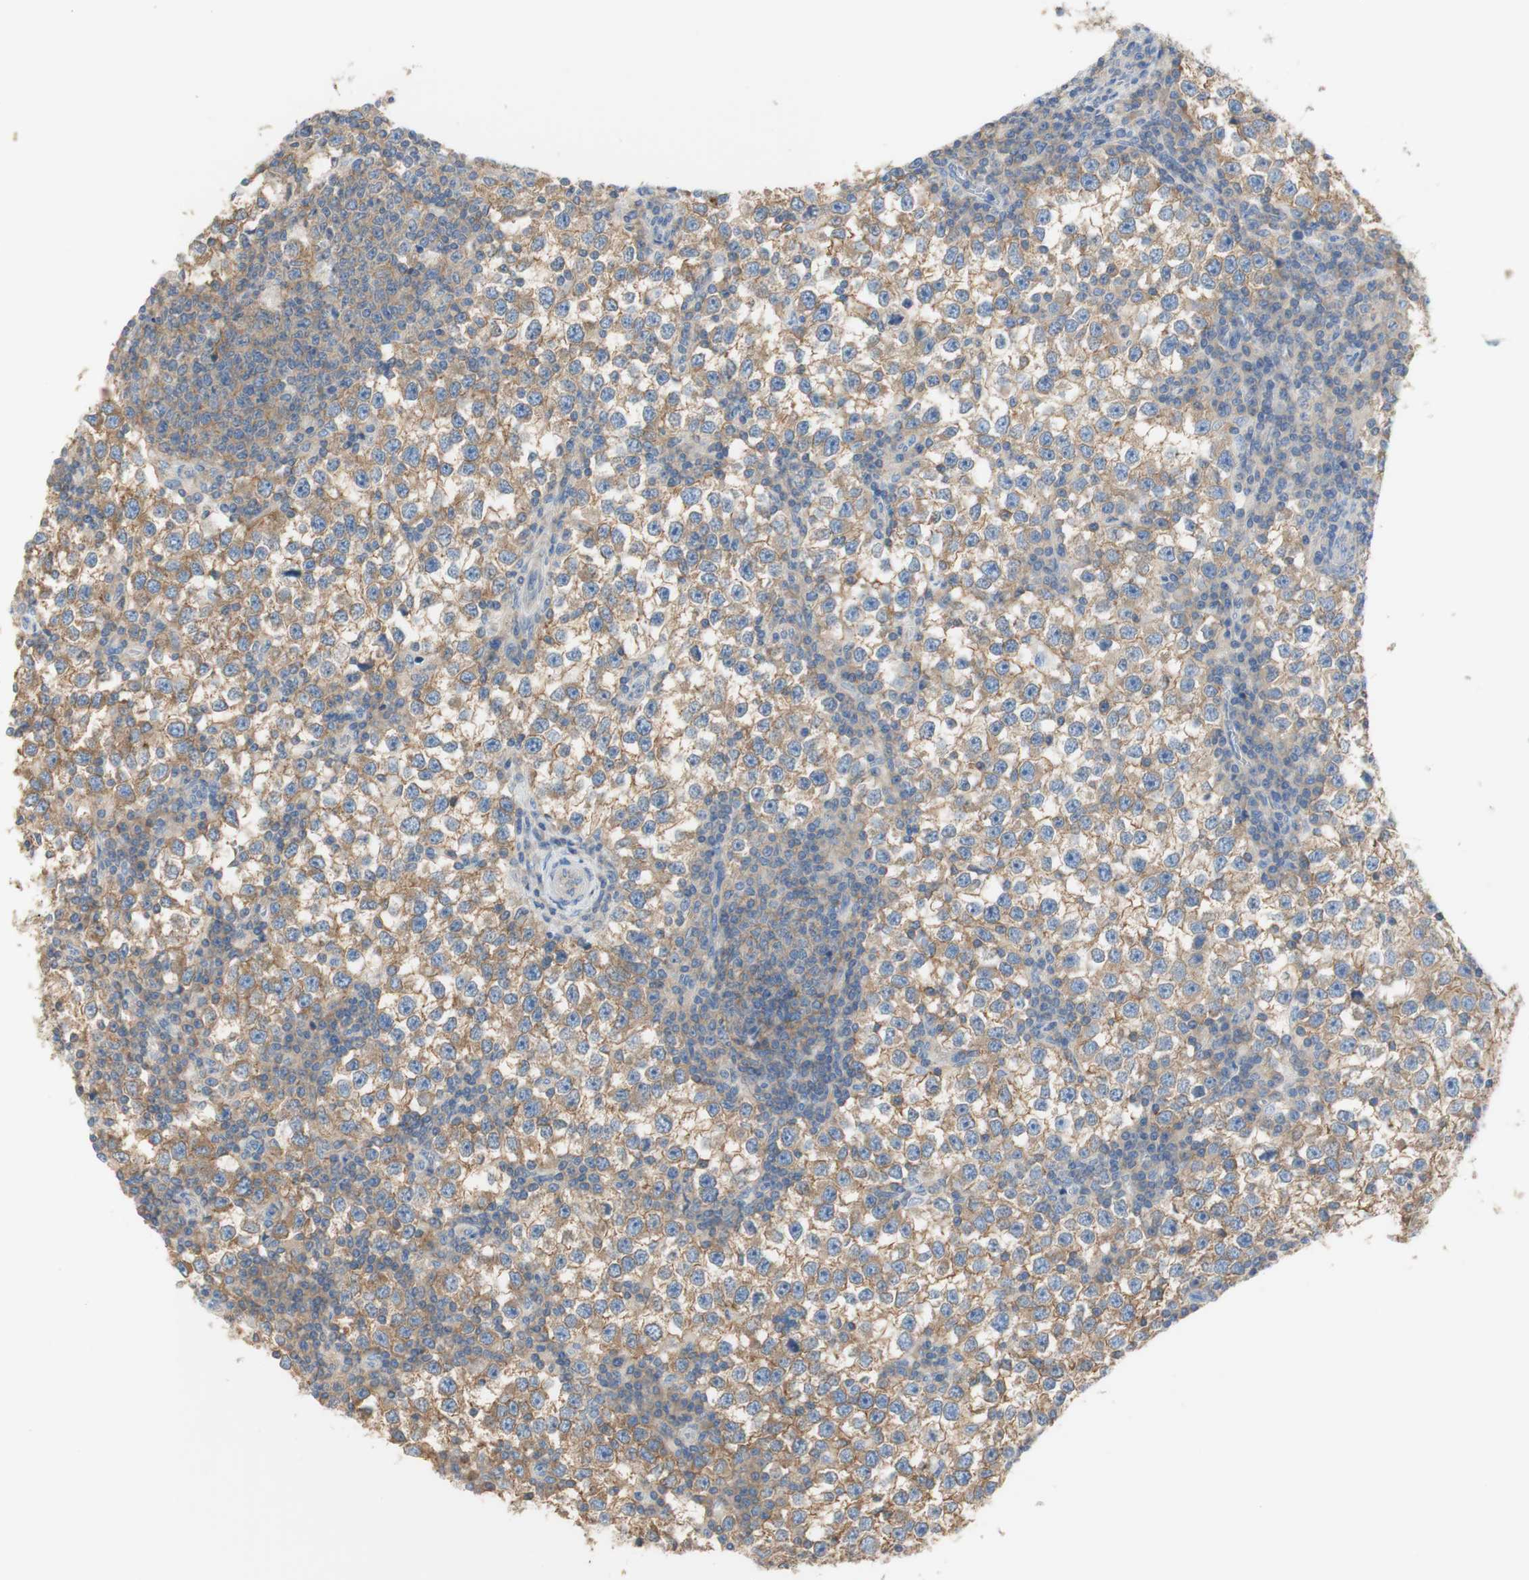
{"staining": {"intensity": "moderate", "quantity": ">75%", "location": "cytoplasmic/membranous"}, "tissue": "testis cancer", "cell_type": "Tumor cells", "image_type": "cancer", "snomed": [{"axis": "morphology", "description": "Seminoma, NOS"}, {"axis": "topography", "description": "Testis"}], "caption": "This micrograph displays testis cancer stained with immunohistochemistry to label a protein in brown. The cytoplasmic/membranous of tumor cells show moderate positivity for the protein. Nuclei are counter-stained blue.", "gene": "ATP2B1", "patient": {"sex": "male", "age": 65}}